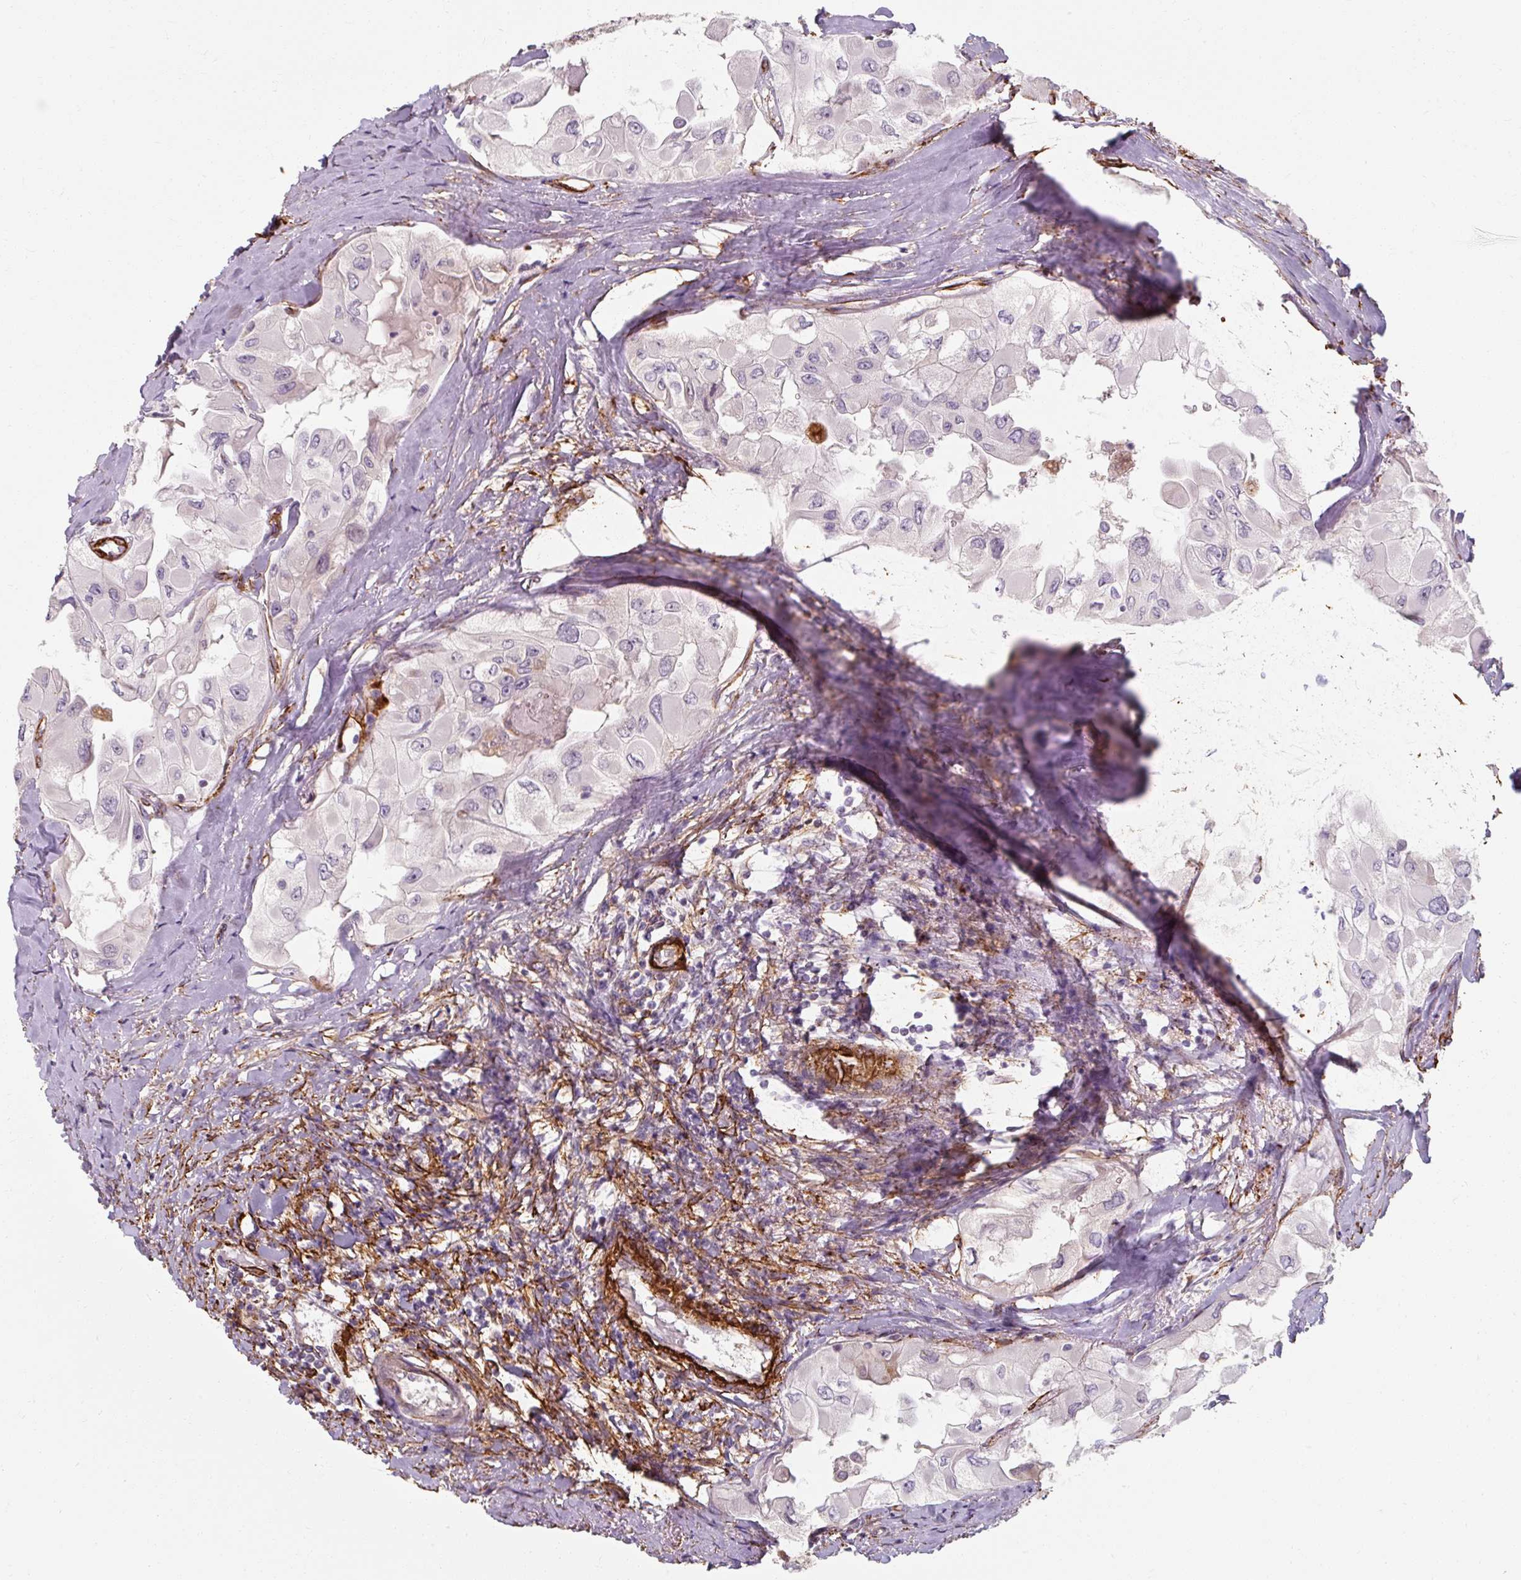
{"staining": {"intensity": "negative", "quantity": "none", "location": "none"}, "tissue": "thyroid cancer", "cell_type": "Tumor cells", "image_type": "cancer", "snomed": [{"axis": "morphology", "description": "Normal tissue, NOS"}, {"axis": "morphology", "description": "Papillary adenocarcinoma, NOS"}, {"axis": "topography", "description": "Thyroid gland"}], "caption": "A high-resolution image shows IHC staining of thyroid papillary adenocarcinoma, which exhibits no significant expression in tumor cells.", "gene": "MRPS5", "patient": {"sex": "female", "age": 59}}